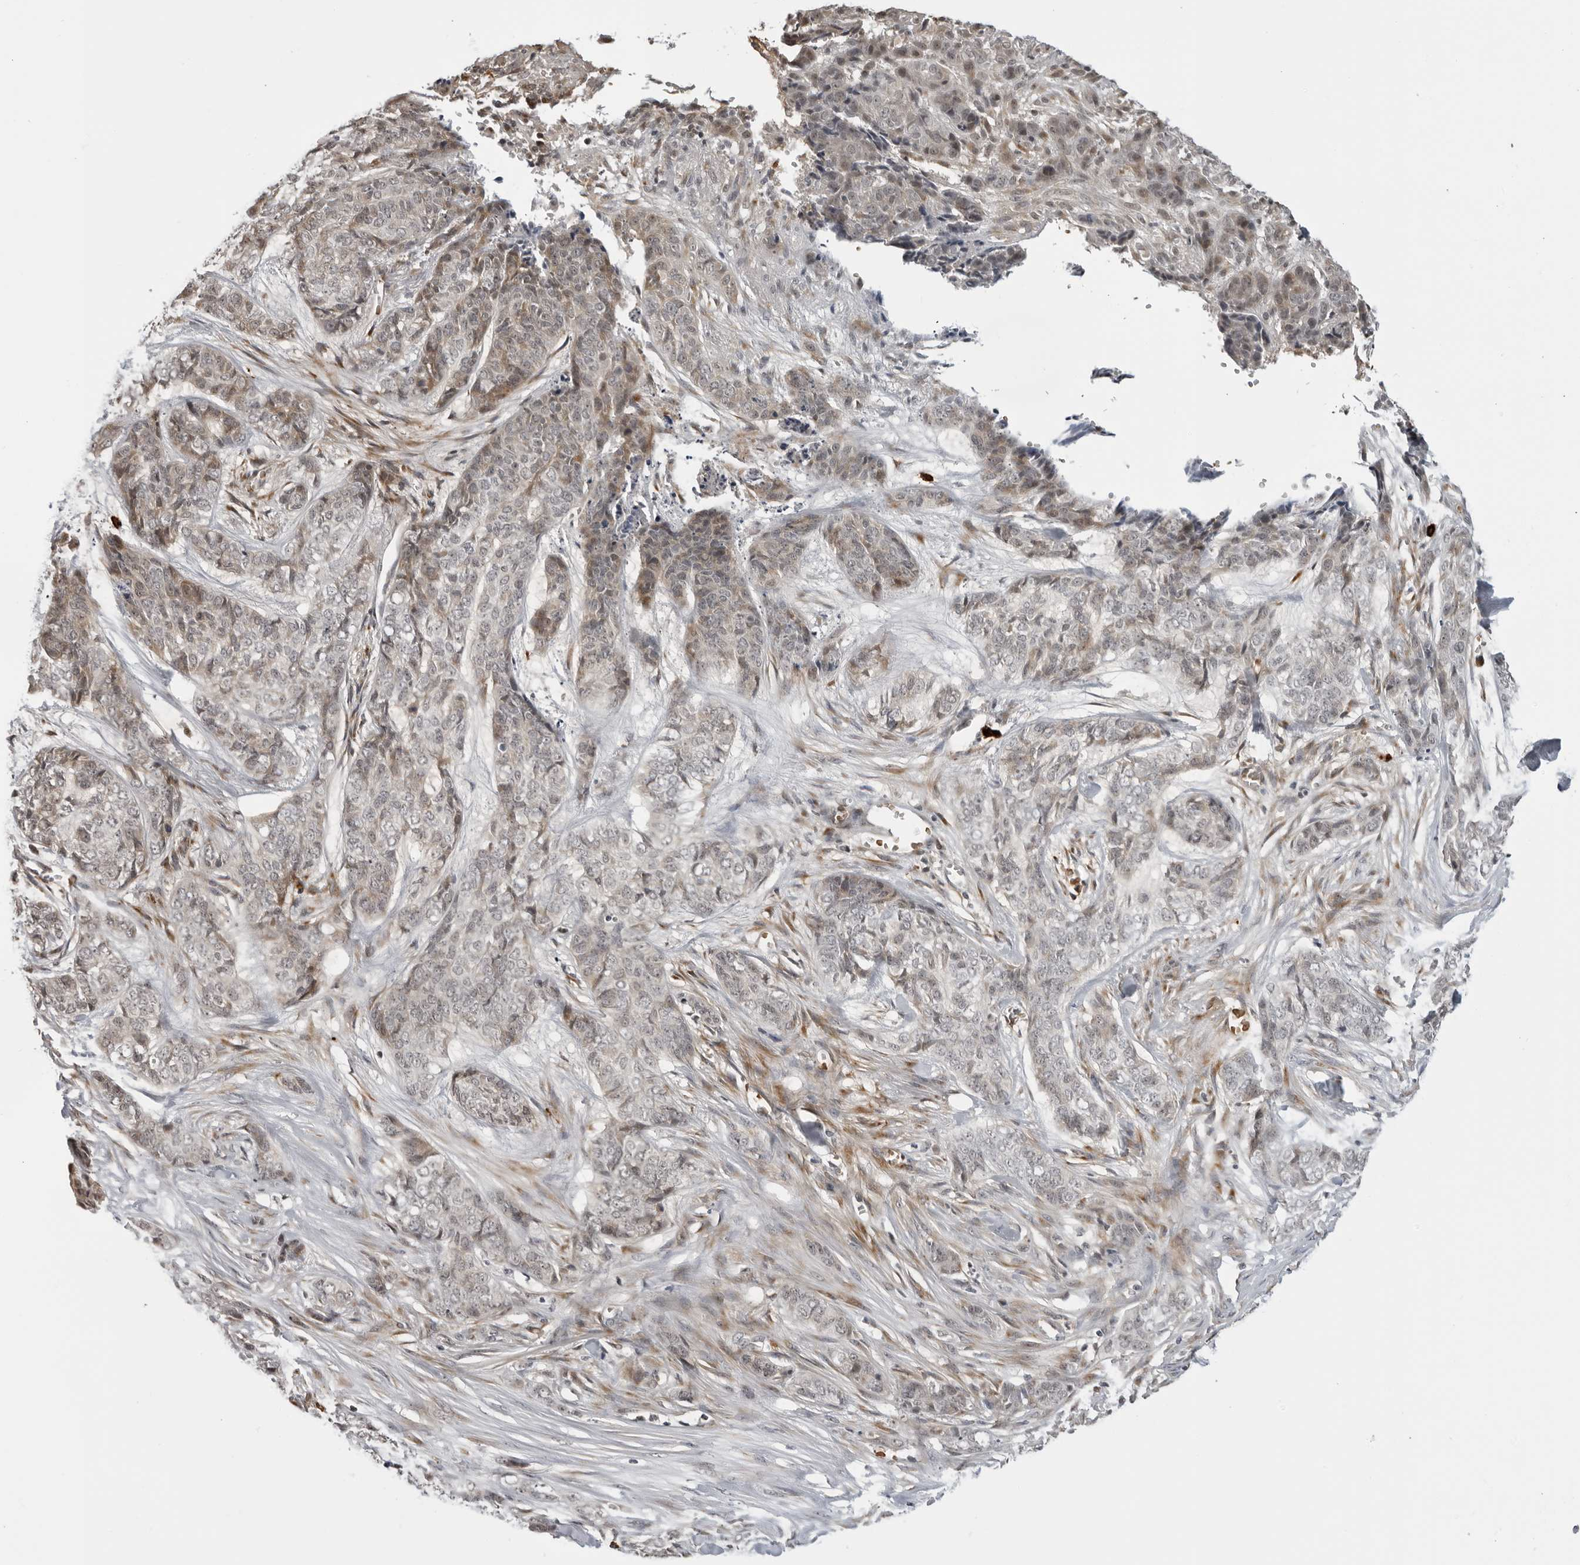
{"staining": {"intensity": "weak", "quantity": "25%-75%", "location": "cytoplasmic/membranous"}, "tissue": "skin cancer", "cell_type": "Tumor cells", "image_type": "cancer", "snomed": [{"axis": "morphology", "description": "Basal cell carcinoma"}, {"axis": "topography", "description": "Skin"}], "caption": "High-power microscopy captured an immunohistochemistry histopathology image of skin cancer (basal cell carcinoma), revealing weak cytoplasmic/membranous staining in approximately 25%-75% of tumor cells.", "gene": "SUGCT", "patient": {"sex": "female", "age": 64}}